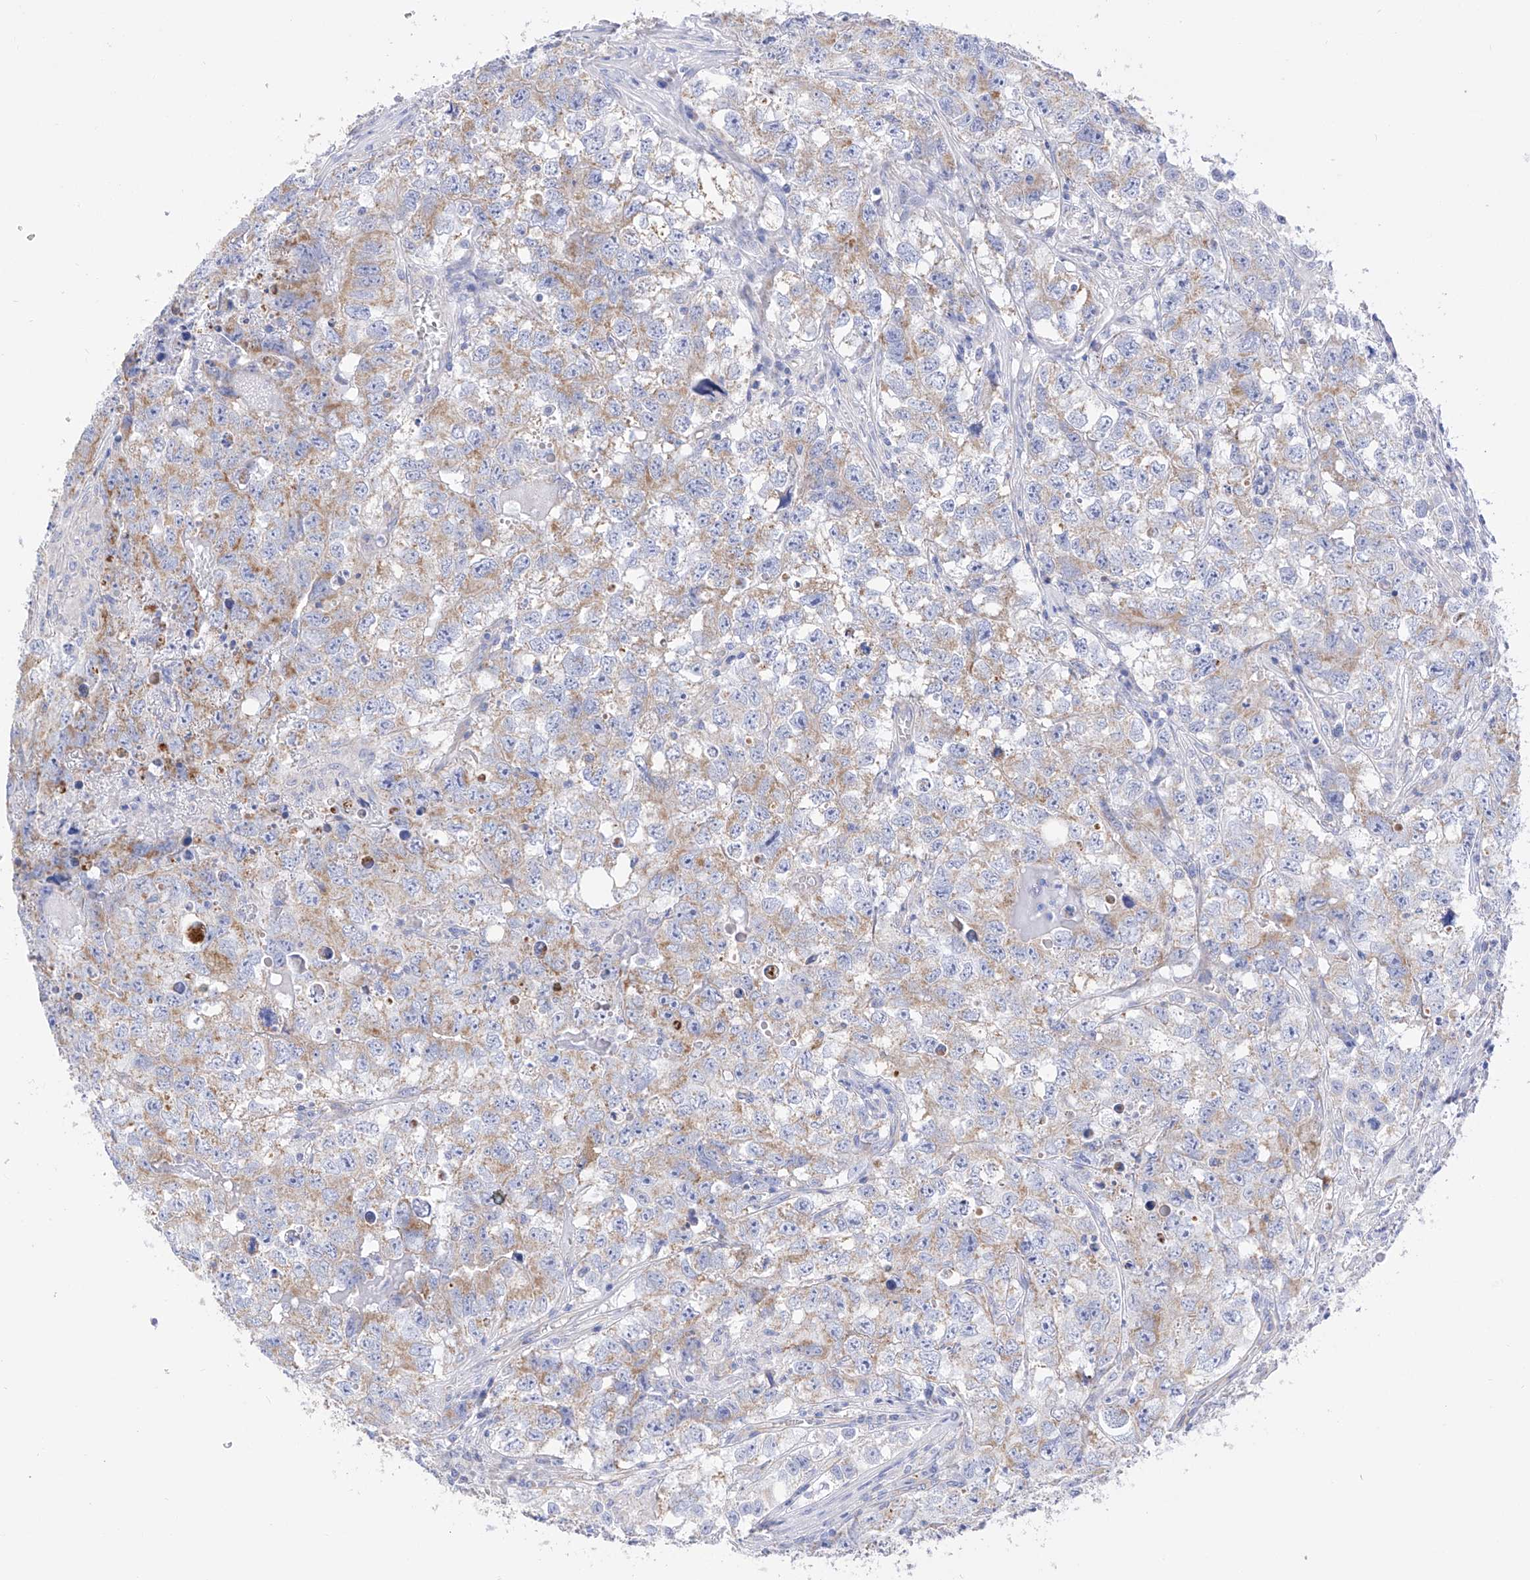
{"staining": {"intensity": "weak", "quantity": "25%-75%", "location": "cytoplasmic/membranous"}, "tissue": "testis cancer", "cell_type": "Tumor cells", "image_type": "cancer", "snomed": [{"axis": "morphology", "description": "Seminoma, NOS"}, {"axis": "morphology", "description": "Carcinoma, Embryonal, NOS"}, {"axis": "topography", "description": "Testis"}], "caption": "Weak cytoplasmic/membranous protein expression is identified in approximately 25%-75% of tumor cells in seminoma (testis).", "gene": "FLG", "patient": {"sex": "male", "age": 43}}